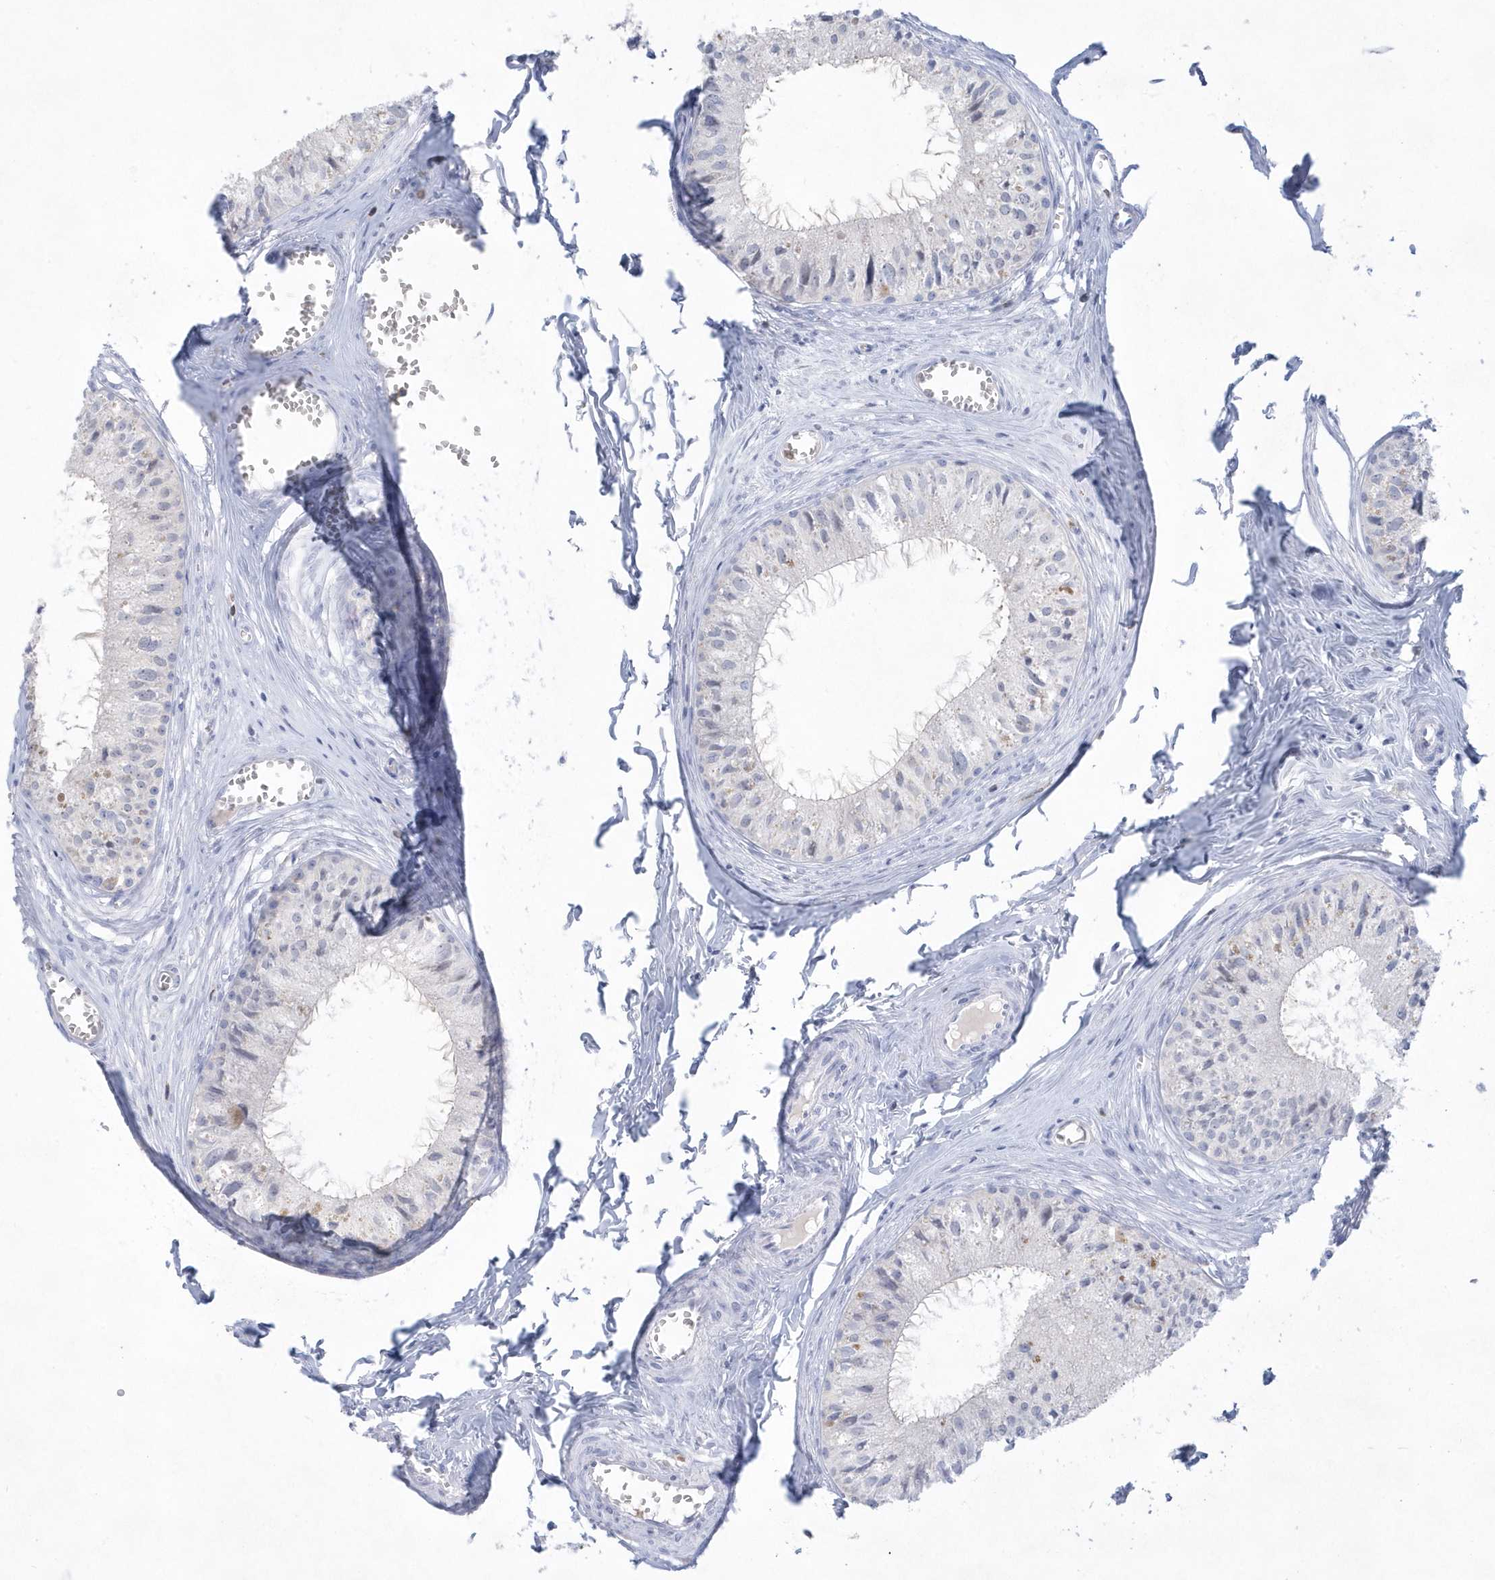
{"staining": {"intensity": "negative", "quantity": "none", "location": "none"}, "tissue": "epididymis", "cell_type": "Glandular cells", "image_type": "normal", "snomed": [{"axis": "morphology", "description": "Normal tissue, NOS"}, {"axis": "topography", "description": "Epididymis"}], "caption": "Epididymis stained for a protein using immunohistochemistry reveals no staining glandular cells.", "gene": "PSD4", "patient": {"sex": "male", "age": 36}}